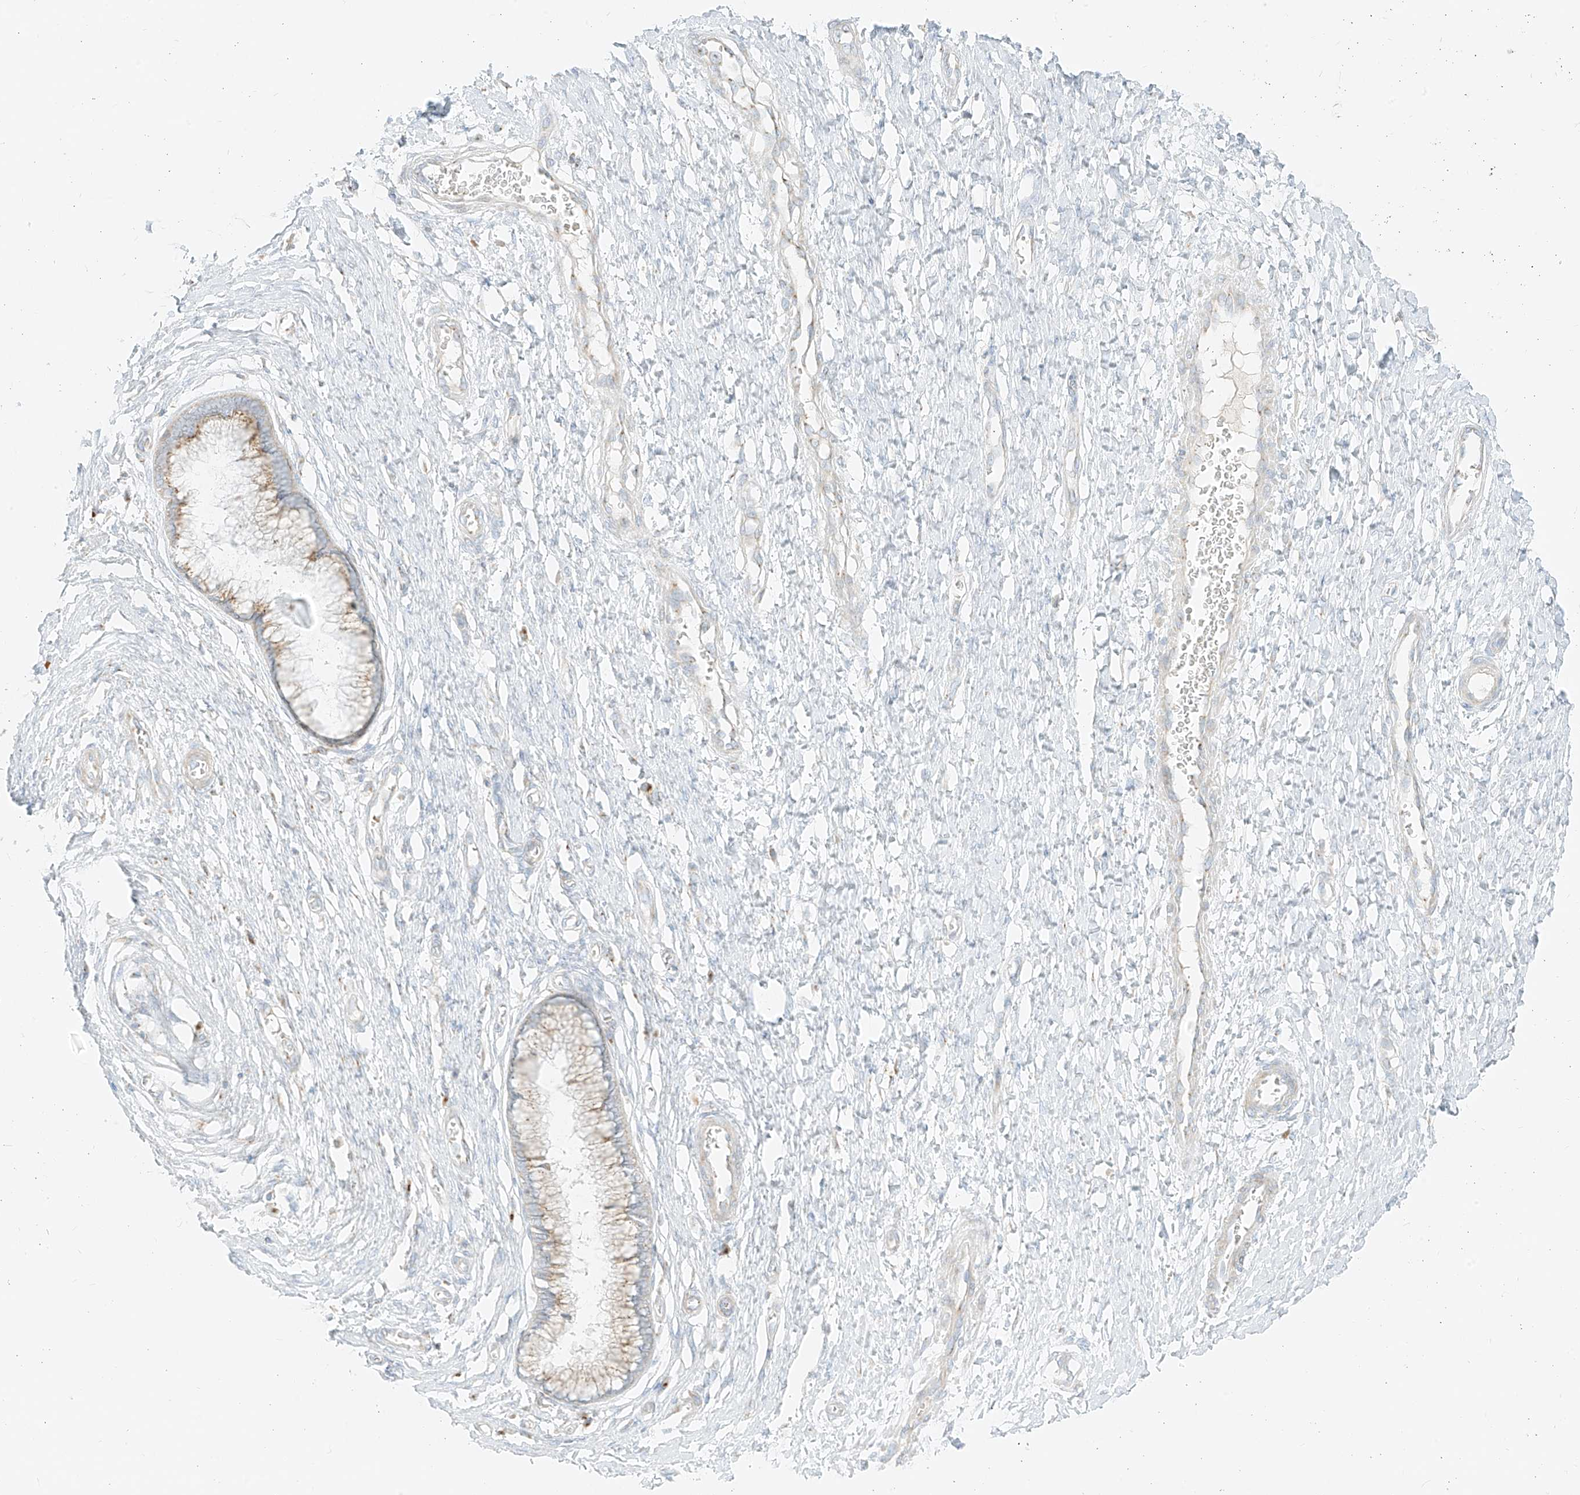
{"staining": {"intensity": "moderate", "quantity": "25%-75%", "location": "cytoplasmic/membranous"}, "tissue": "cervix", "cell_type": "Glandular cells", "image_type": "normal", "snomed": [{"axis": "morphology", "description": "Normal tissue, NOS"}, {"axis": "topography", "description": "Cervix"}], "caption": "An immunohistochemistry (IHC) micrograph of normal tissue is shown. Protein staining in brown labels moderate cytoplasmic/membranous positivity in cervix within glandular cells.", "gene": "TMEM87B", "patient": {"sex": "female", "age": 55}}